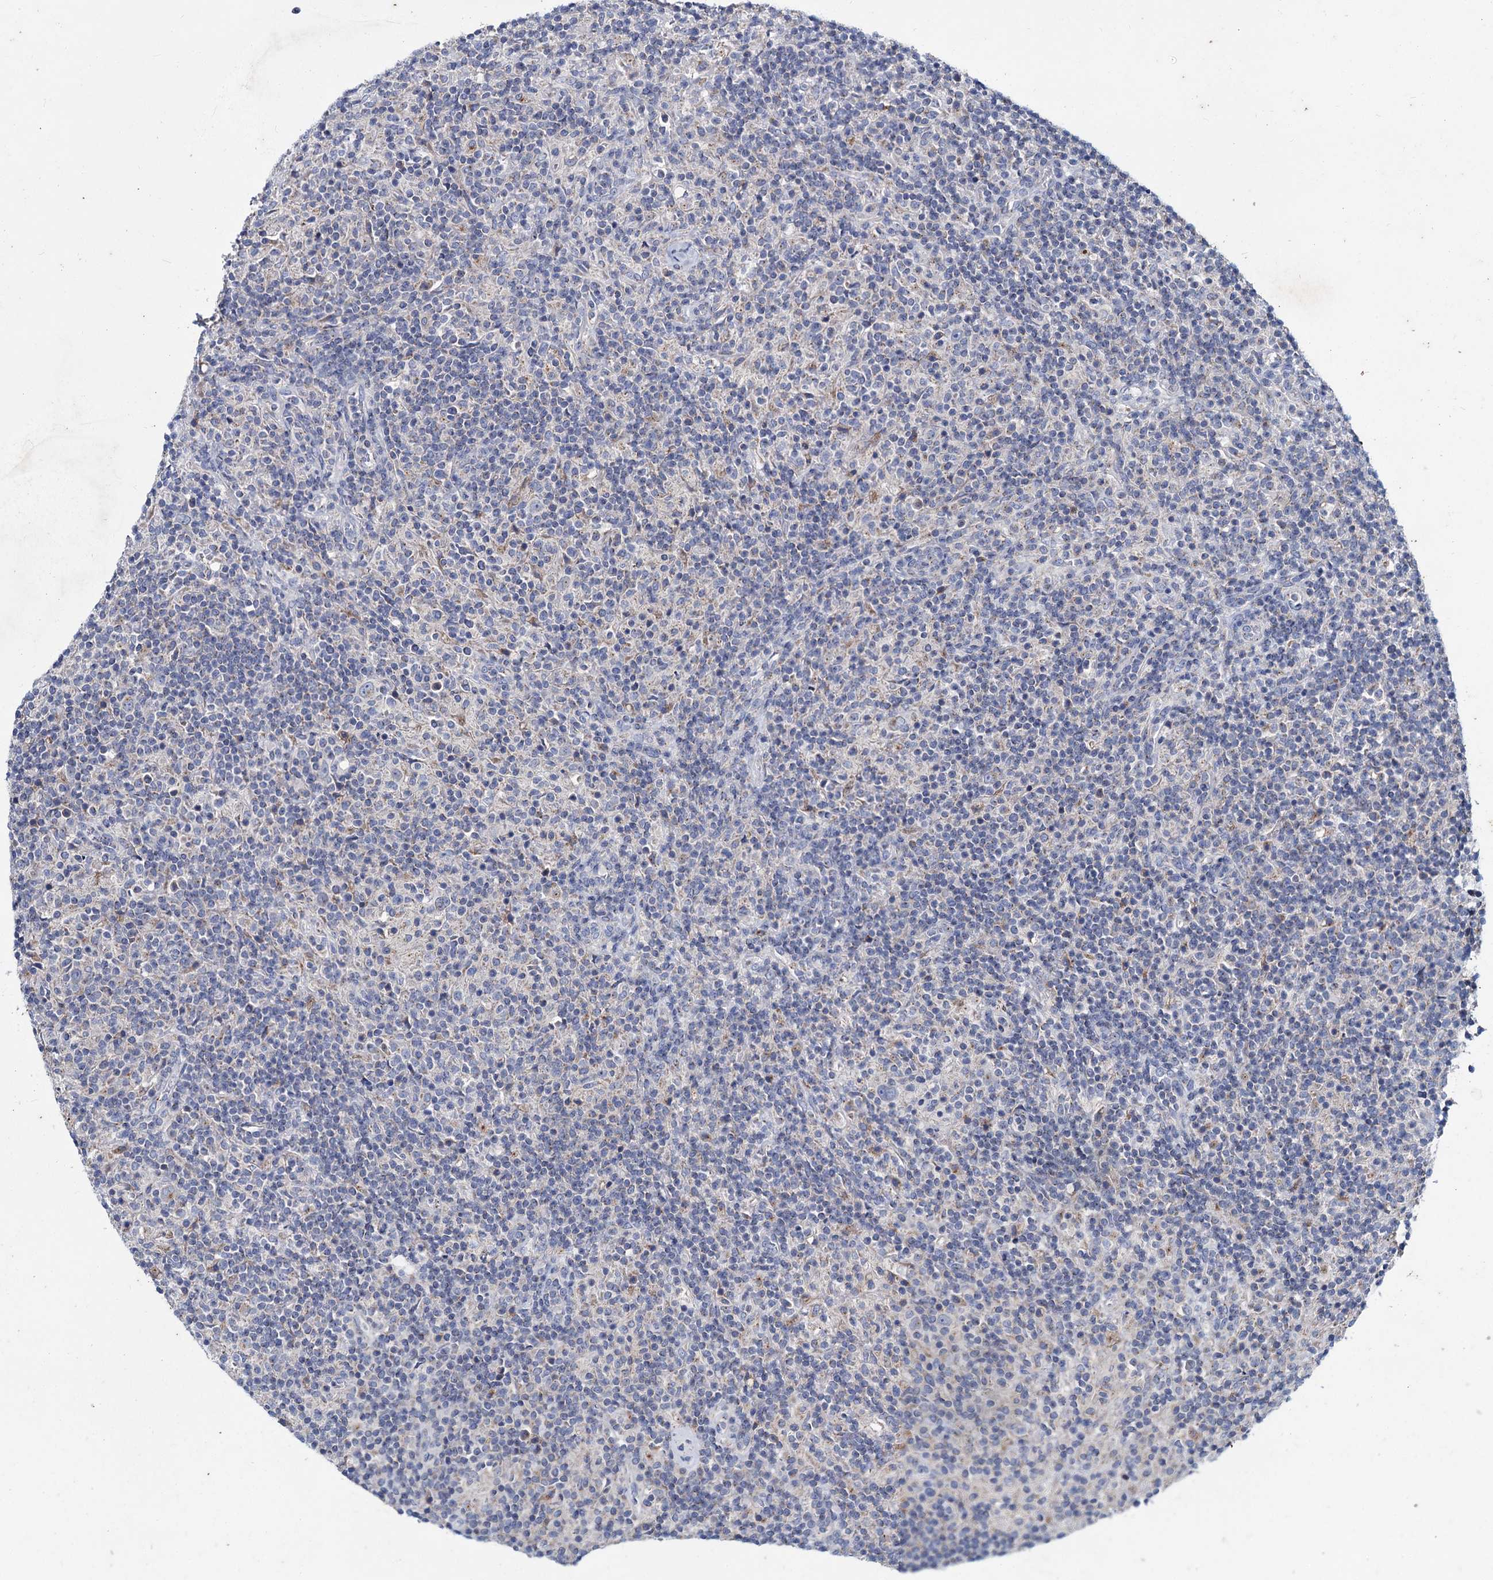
{"staining": {"intensity": "negative", "quantity": "none", "location": "none"}, "tissue": "lymphoma", "cell_type": "Tumor cells", "image_type": "cancer", "snomed": [{"axis": "morphology", "description": "Hodgkin's disease, NOS"}, {"axis": "topography", "description": "Lymph node"}], "caption": "Immunohistochemical staining of lymphoma shows no significant staining in tumor cells.", "gene": "AGBL4", "patient": {"sex": "male", "age": 70}}